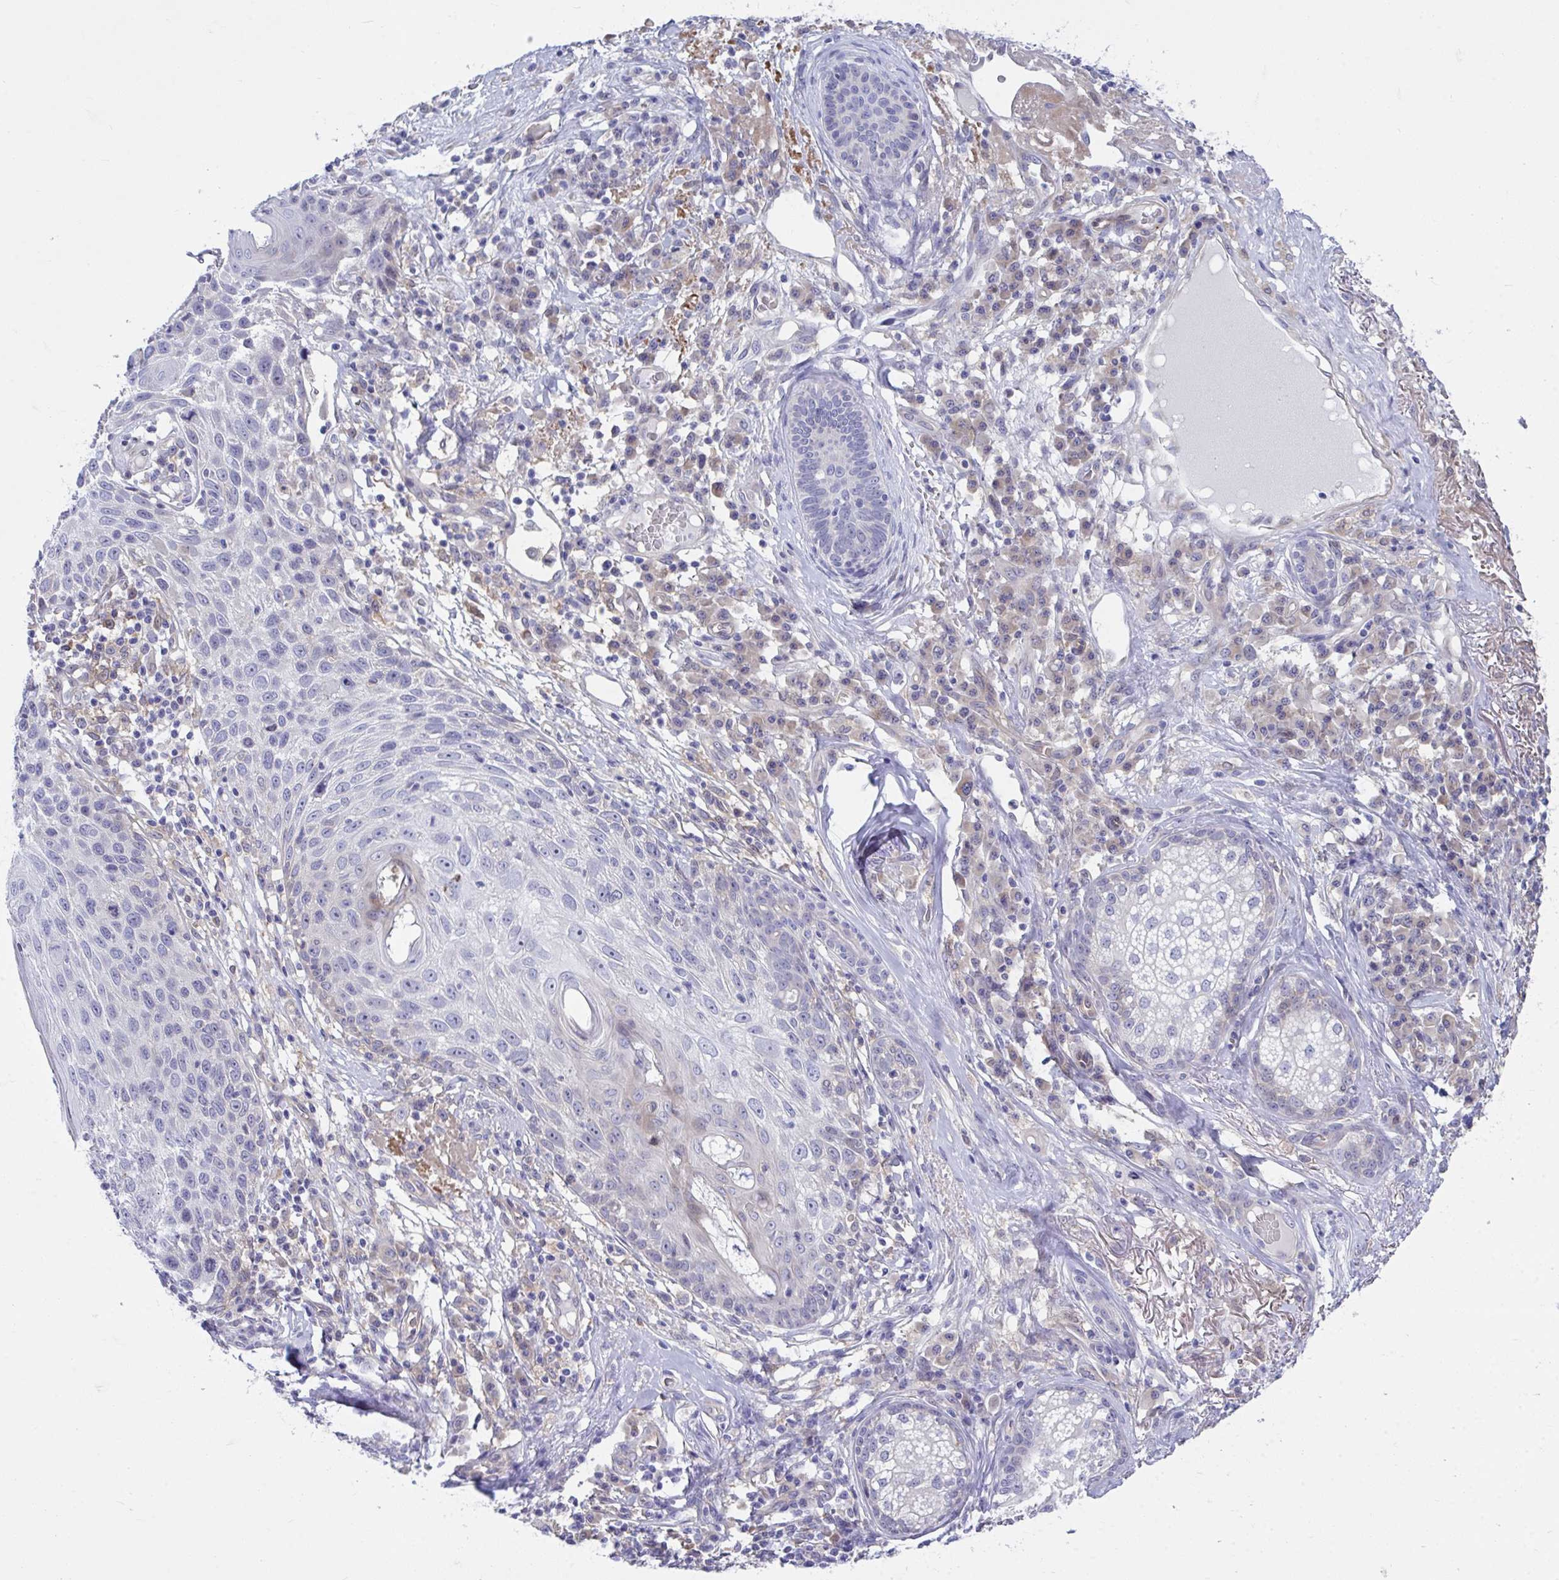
{"staining": {"intensity": "negative", "quantity": "none", "location": "none"}, "tissue": "skin cancer", "cell_type": "Tumor cells", "image_type": "cancer", "snomed": [{"axis": "morphology", "description": "Squamous cell carcinoma, NOS"}, {"axis": "topography", "description": "Skin"}], "caption": "IHC photomicrograph of neoplastic tissue: human skin squamous cell carcinoma stained with DAB (3,3'-diaminobenzidine) exhibits no significant protein staining in tumor cells.", "gene": "CENPQ", "patient": {"sex": "female", "age": 87}}